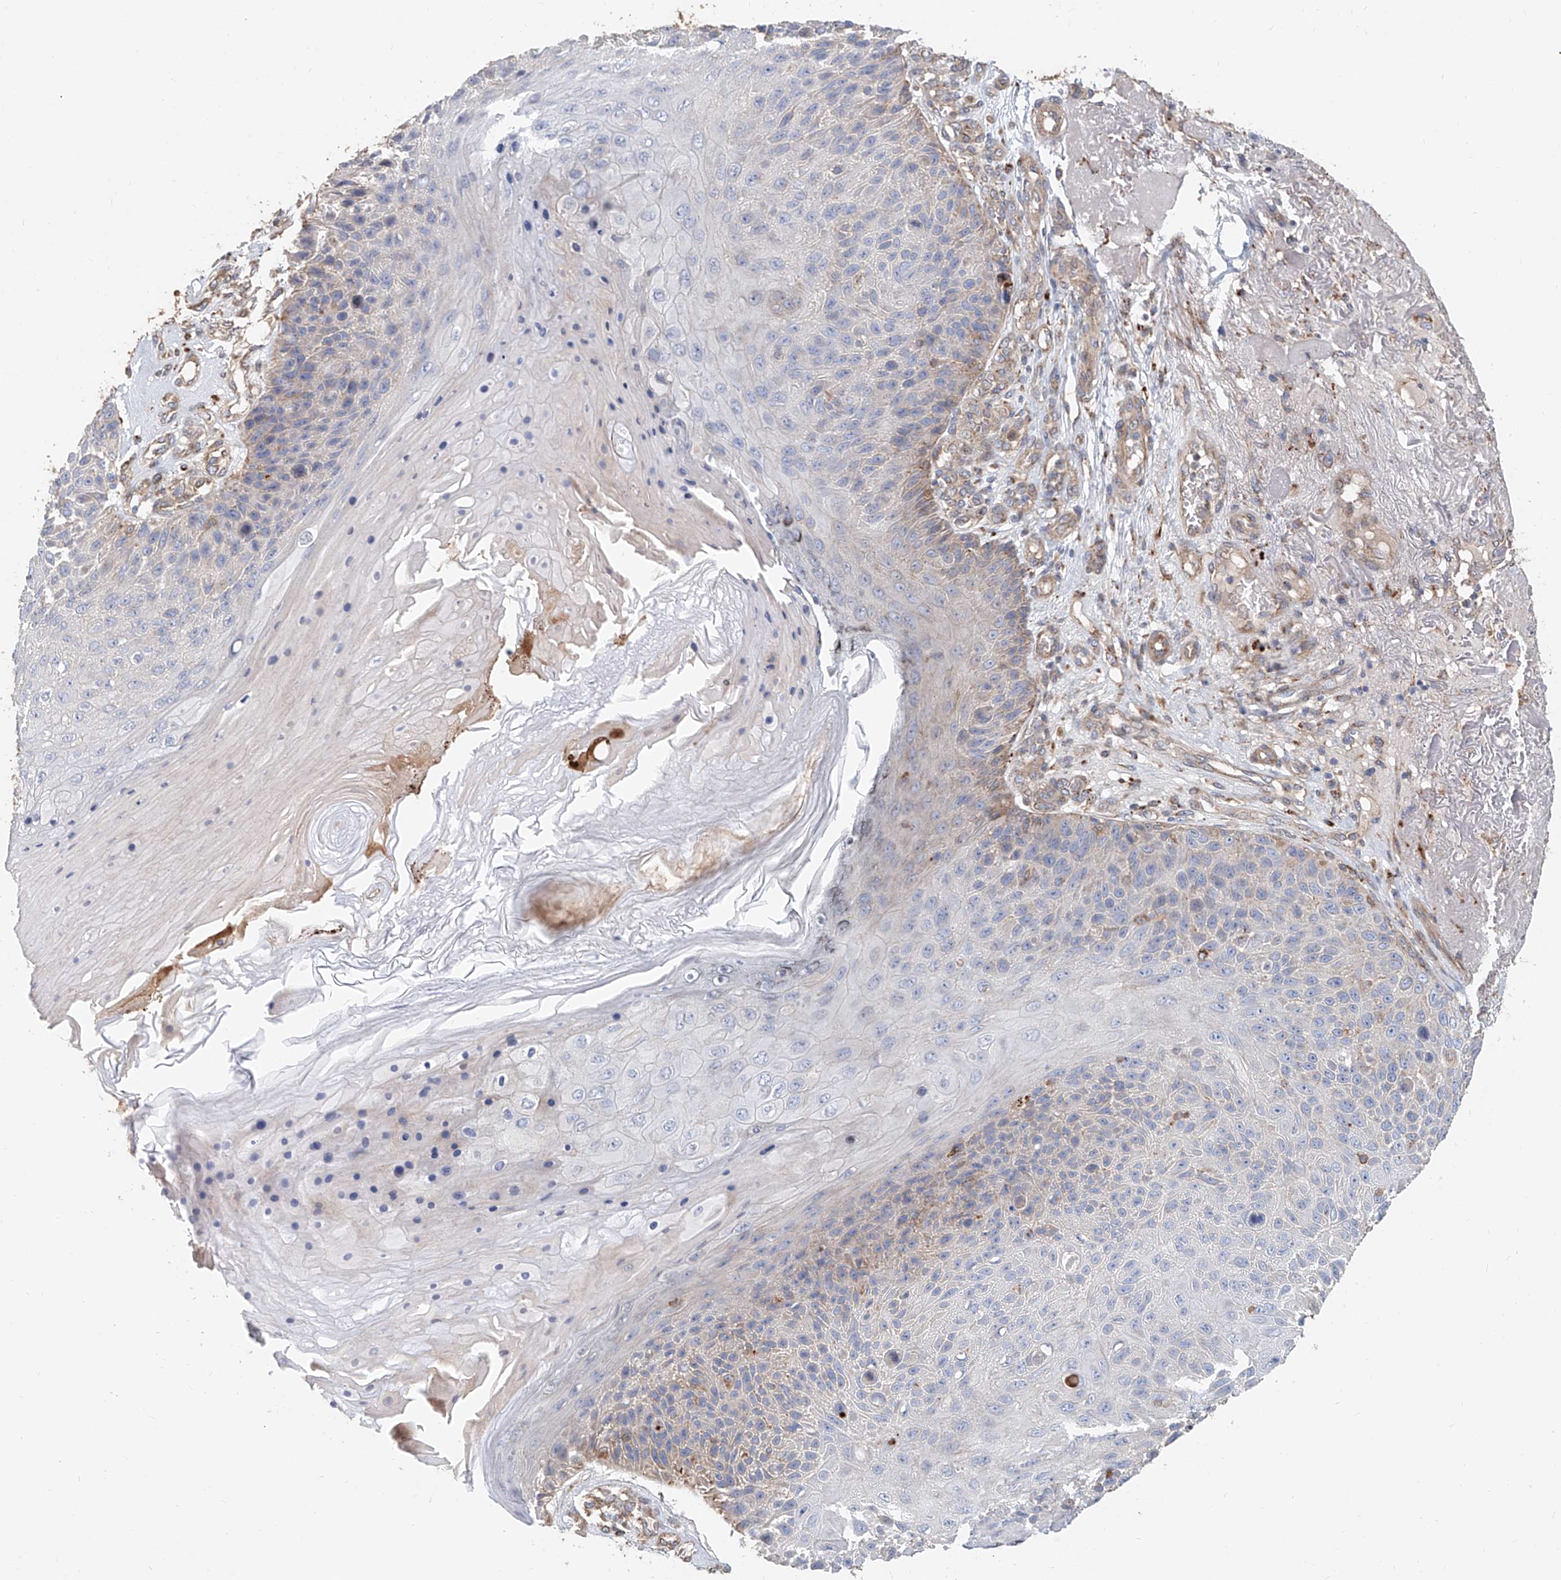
{"staining": {"intensity": "weak", "quantity": "<25%", "location": "cytoplasmic/membranous"}, "tissue": "skin cancer", "cell_type": "Tumor cells", "image_type": "cancer", "snomed": [{"axis": "morphology", "description": "Squamous cell carcinoma, NOS"}, {"axis": "topography", "description": "Skin"}], "caption": "Human skin squamous cell carcinoma stained for a protein using immunohistochemistry (IHC) displays no positivity in tumor cells.", "gene": "HGSNAT", "patient": {"sex": "female", "age": 88}}